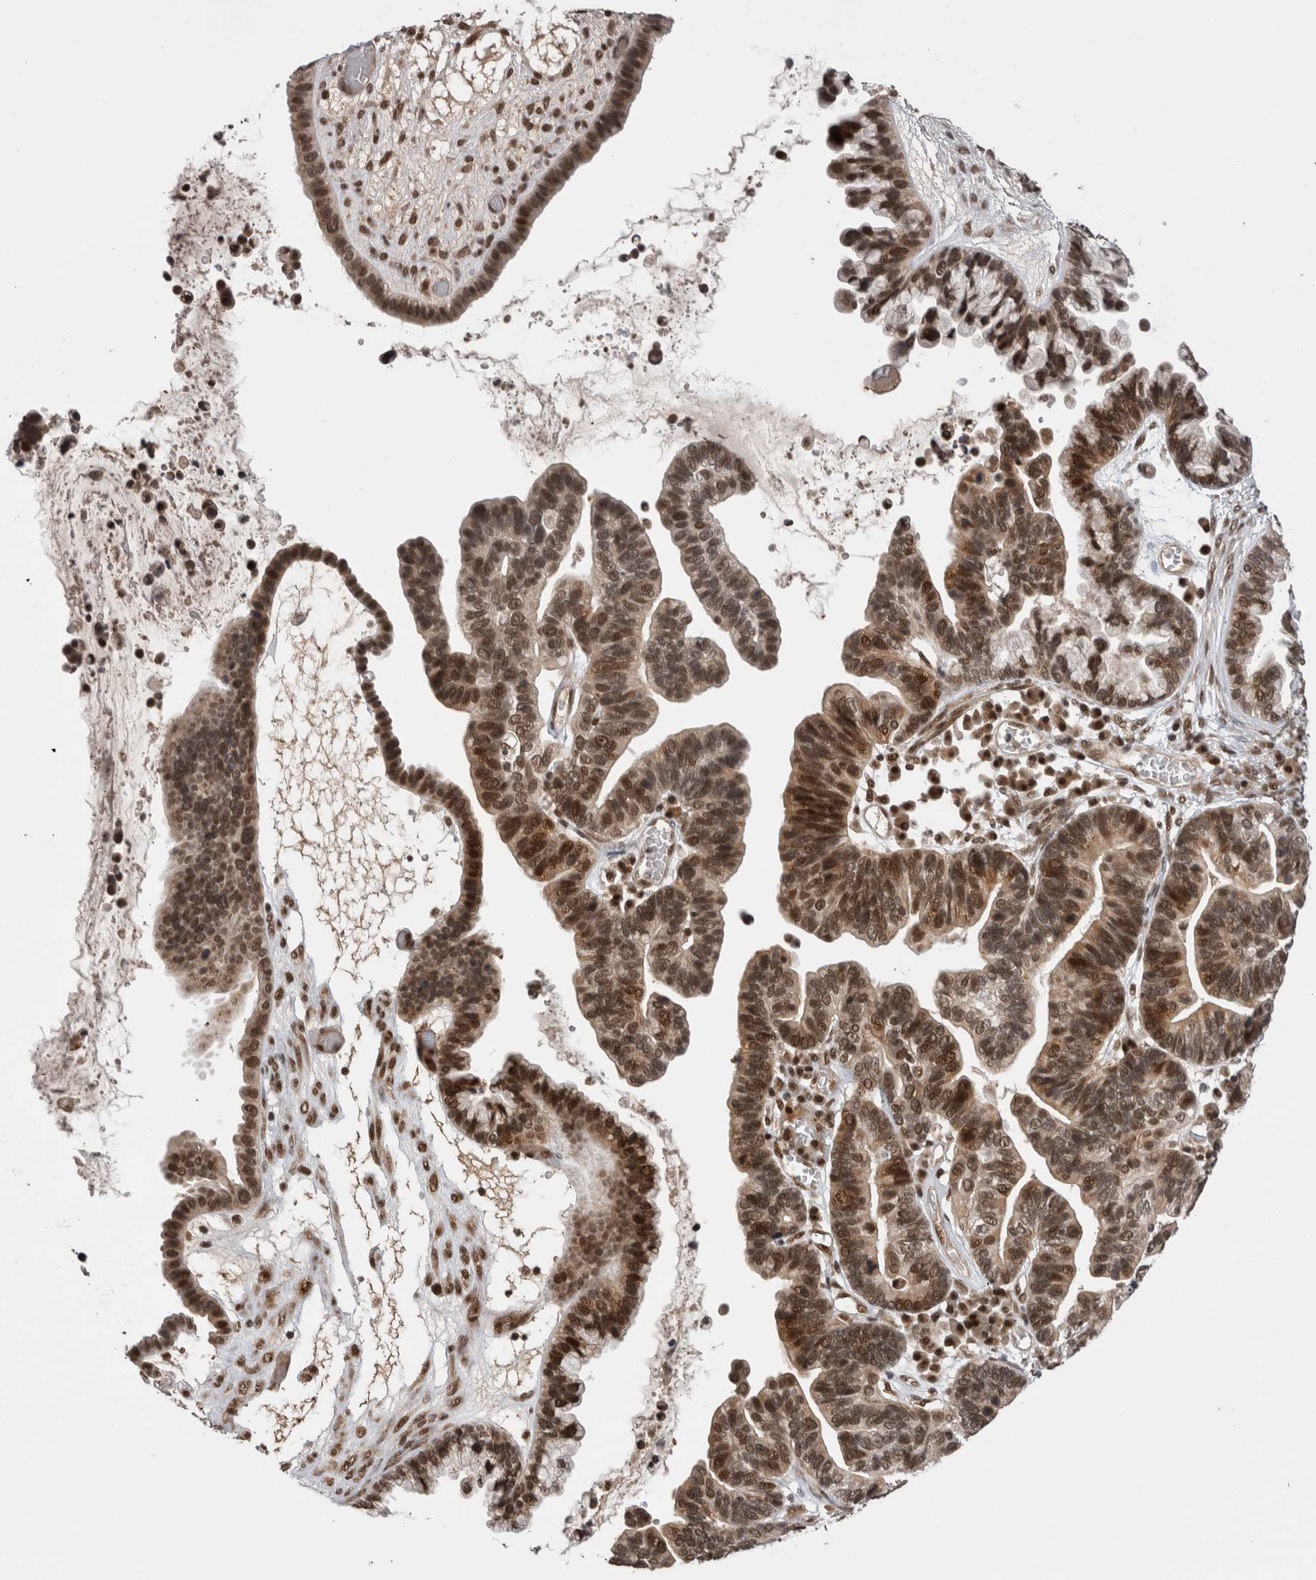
{"staining": {"intensity": "strong", "quantity": ">75%", "location": "nuclear"}, "tissue": "ovarian cancer", "cell_type": "Tumor cells", "image_type": "cancer", "snomed": [{"axis": "morphology", "description": "Cystadenocarcinoma, serous, NOS"}, {"axis": "topography", "description": "Ovary"}], "caption": "IHC histopathology image of neoplastic tissue: ovarian cancer (serous cystadenocarcinoma) stained using immunohistochemistry (IHC) exhibits high levels of strong protein expression localized specifically in the nuclear of tumor cells, appearing as a nuclear brown color.", "gene": "CPSF2", "patient": {"sex": "female", "age": 56}}